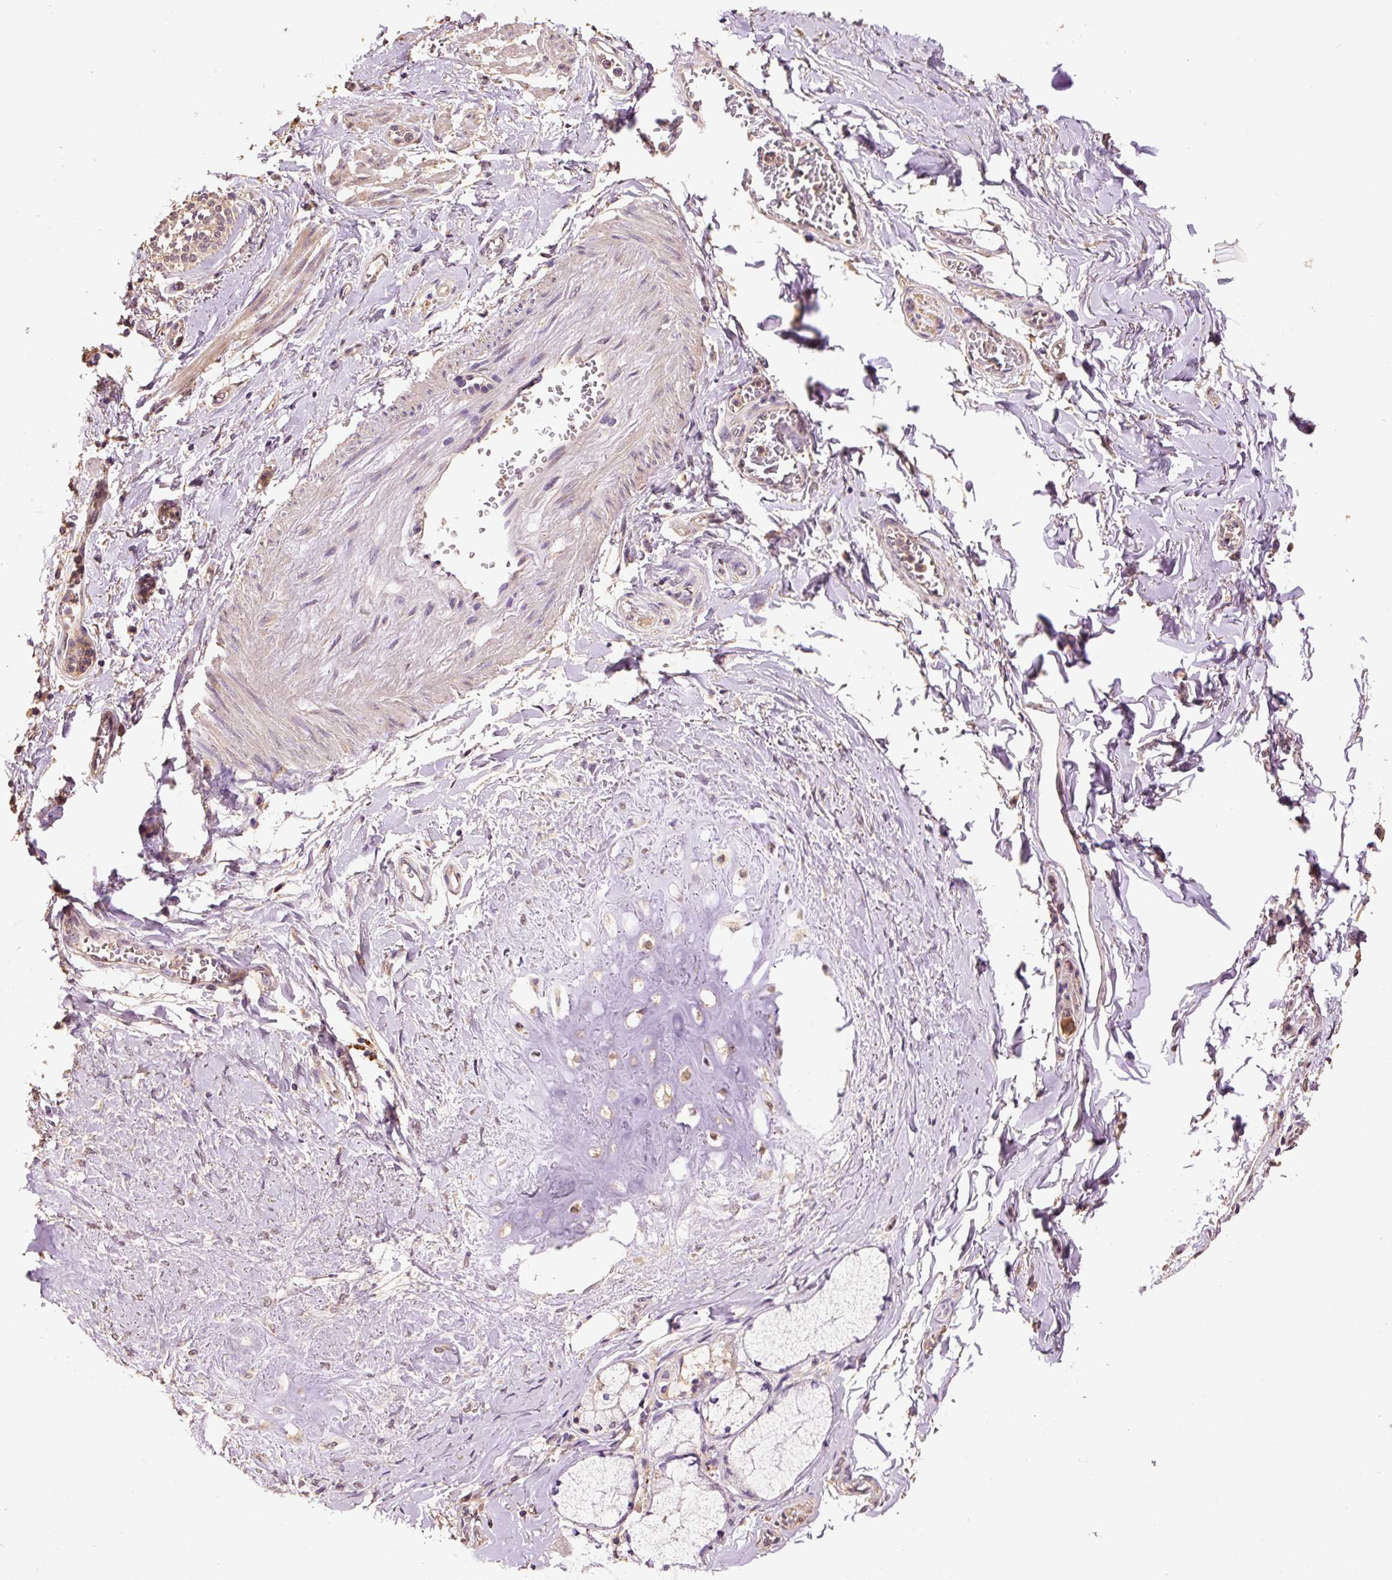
{"staining": {"intensity": "negative", "quantity": "none", "location": "none"}, "tissue": "adipose tissue", "cell_type": "Adipocytes", "image_type": "normal", "snomed": [{"axis": "morphology", "description": "Normal tissue, NOS"}, {"axis": "morphology", "description": "Degeneration, NOS"}, {"axis": "topography", "description": "Cartilage tissue"}, {"axis": "topography", "description": "Lung"}], "caption": "Adipocytes are negative for brown protein staining in normal adipose tissue. (DAB (3,3'-diaminobenzidine) IHC visualized using brightfield microscopy, high magnification).", "gene": "HERC2", "patient": {"sex": "female", "age": 61}}